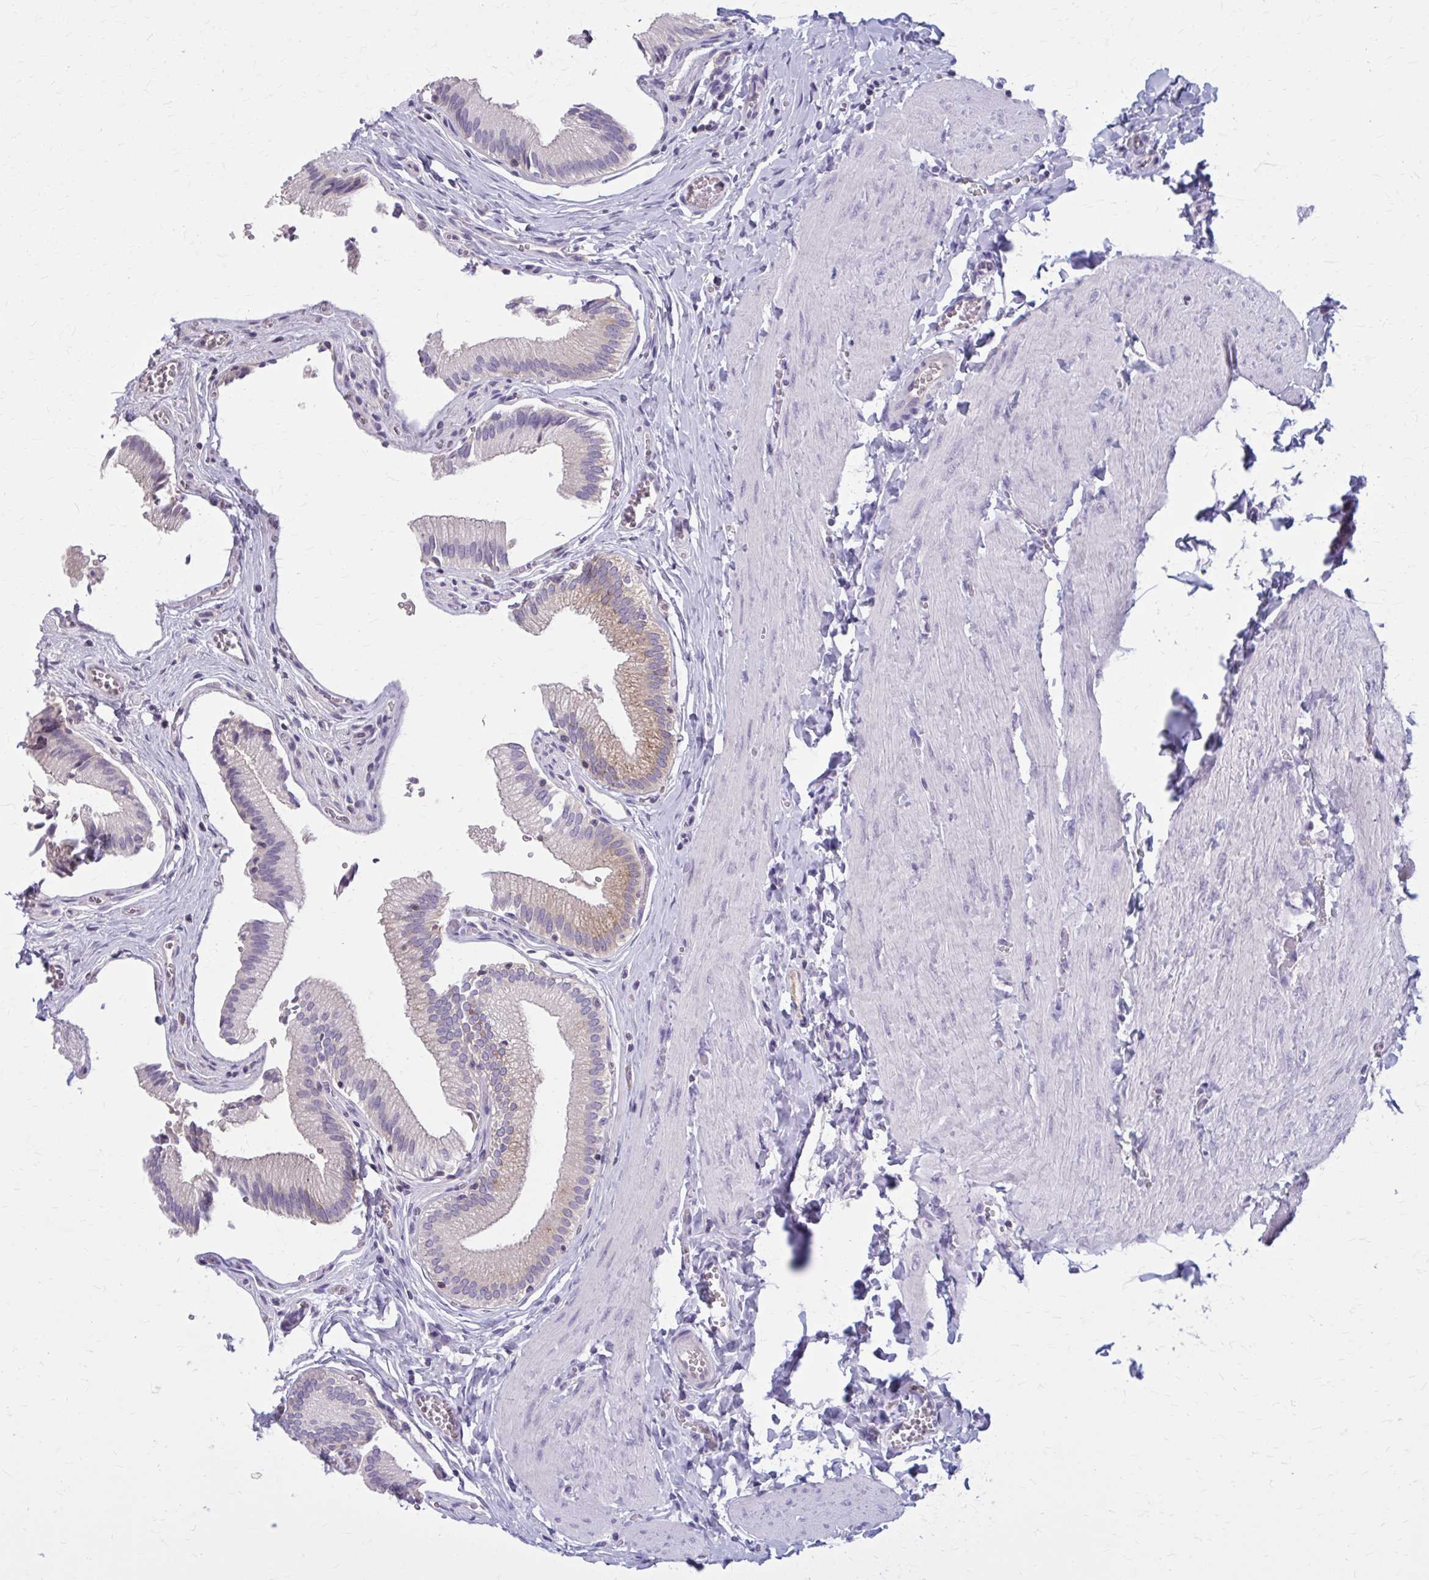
{"staining": {"intensity": "weak", "quantity": "25%-75%", "location": "cytoplasmic/membranous"}, "tissue": "gallbladder", "cell_type": "Glandular cells", "image_type": "normal", "snomed": [{"axis": "morphology", "description": "Normal tissue, NOS"}, {"axis": "topography", "description": "Gallbladder"}, {"axis": "topography", "description": "Peripheral nerve tissue"}], "caption": "The immunohistochemical stain highlights weak cytoplasmic/membranous positivity in glandular cells of unremarkable gallbladder. The protein of interest is shown in brown color, while the nuclei are stained blue.", "gene": "OR4A47", "patient": {"sex": "male", "age": 17}}